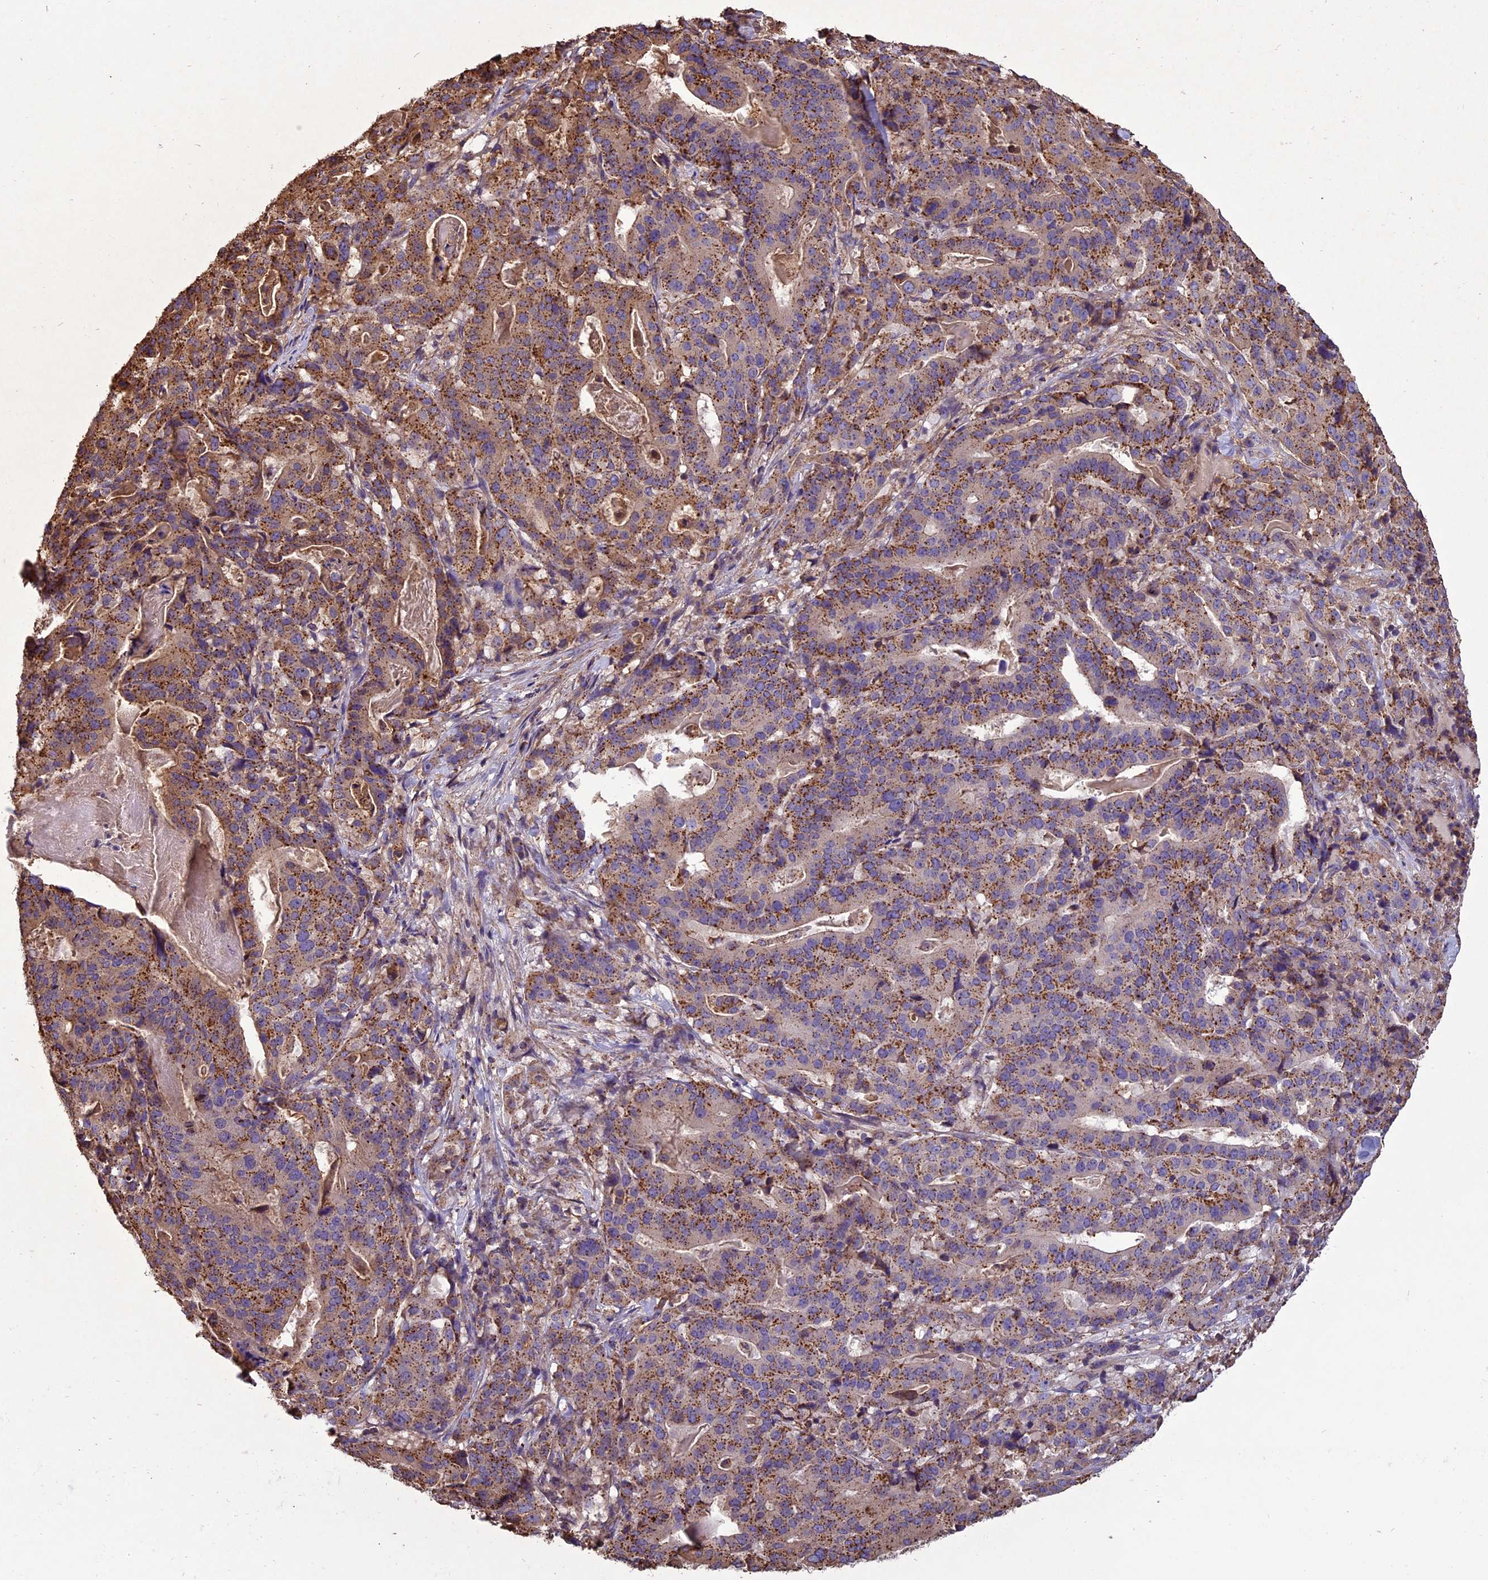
{"staining": {"intensity": "moderate", "quantity": ">75%", "location": "cytoplasmic/membranous"}, "tissue": "stomach cancer", "cell_type": "Tumor cells", "image_type": "cancer", "snomed": [{"axis": "morphology", "description": "Adenocarcinoma, NOS"}, {"axis": "topography", "description": "Stomach"}], "caption": "The immunohistochemical stain labels moderate cytoplasmic/membranous expression in tumor cells of stomach cancer (adenocarcinoma) tissue. (Stains: DAB in brown, nuclei in blue, Microscopy: brightfield microscopy at high magnification).", "gene": "CHMP2A", "patient": {"sex": "male", "age": 48}}